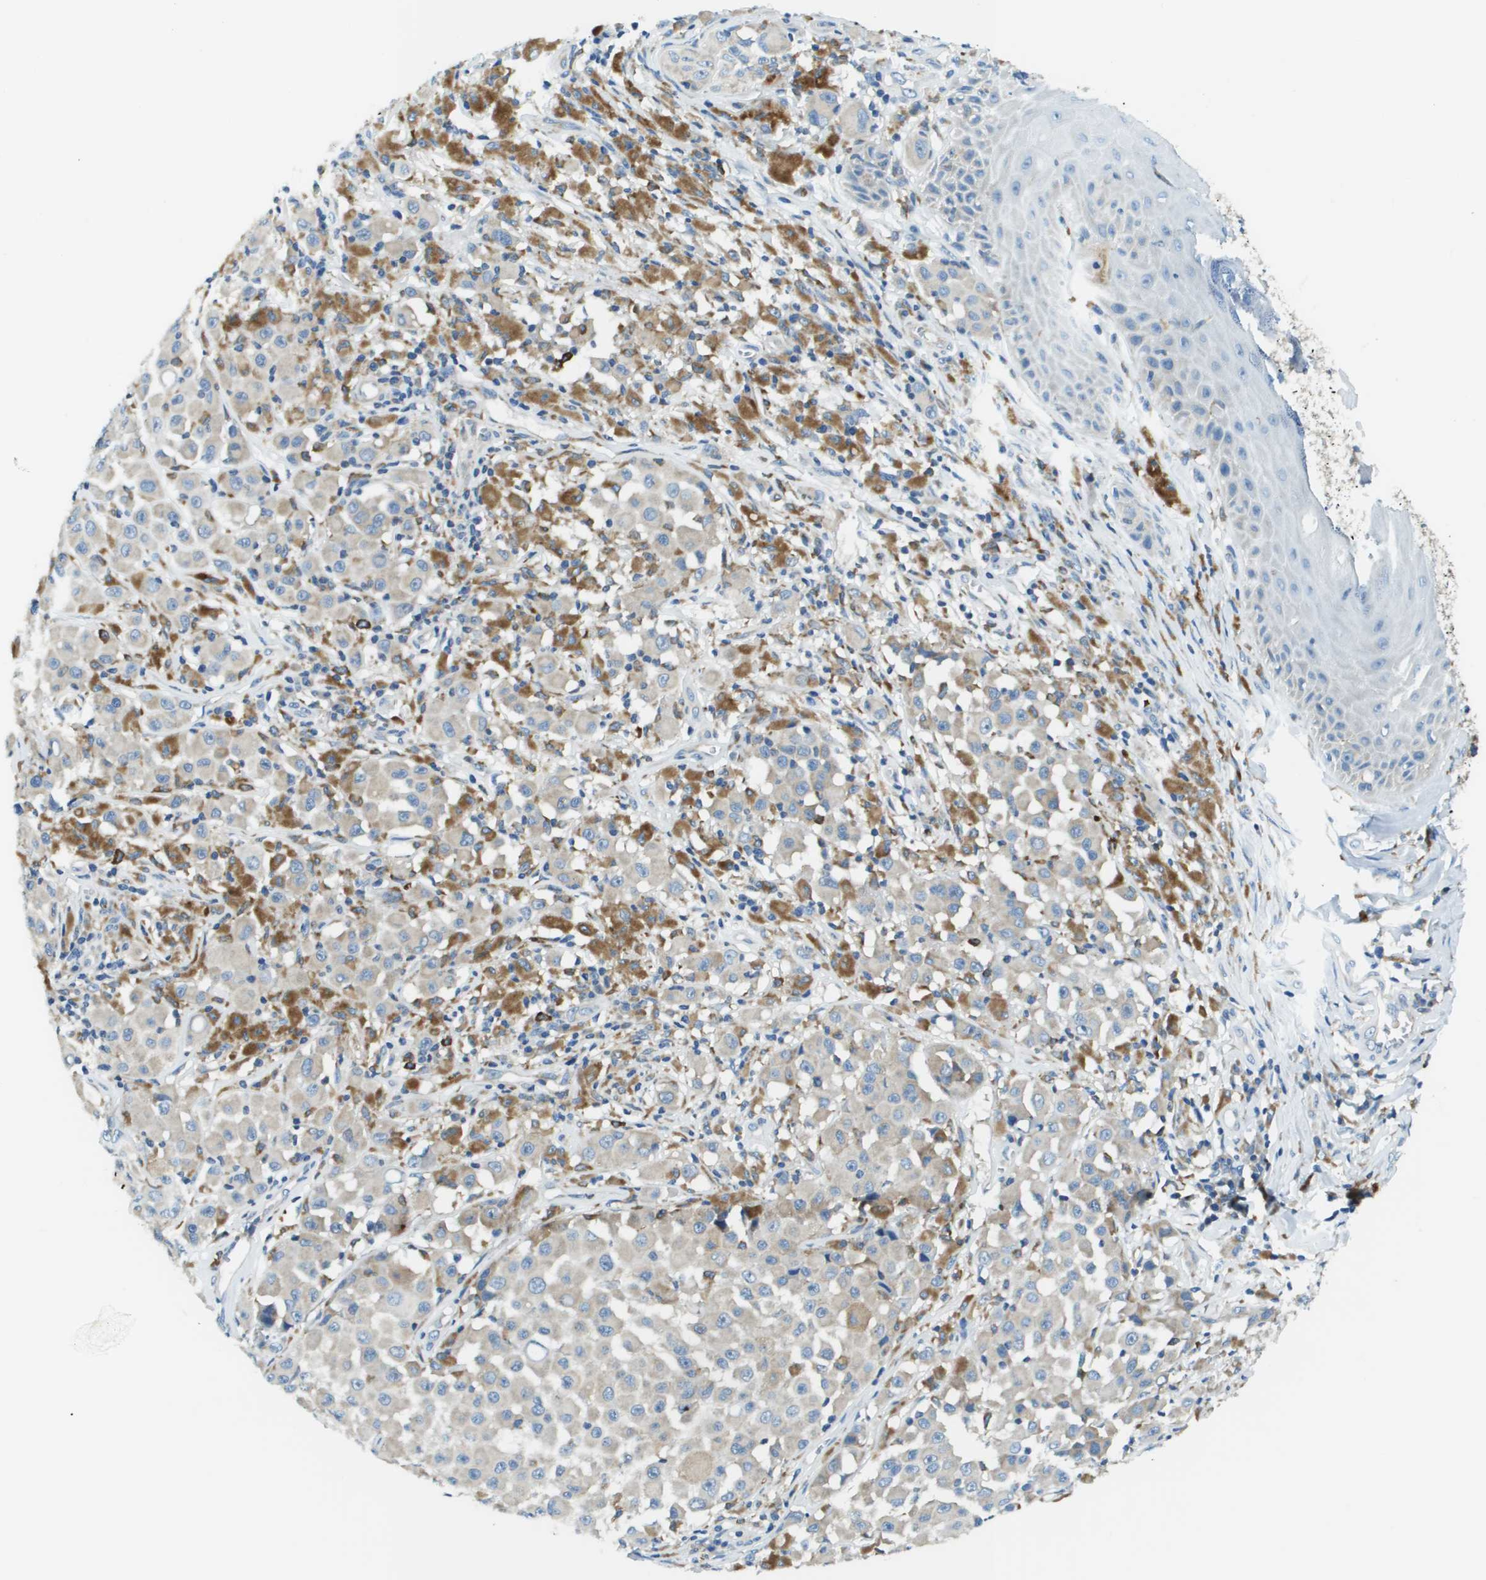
{"staining": {"intensity": "weak", "quantity": "<25%", "location": "cytoplasmic/membranous"}, "tissue": "melanoma", "cell_type": "Tumor cells", "image_type": "cancer", "snomed": [{"axis": "morphology", "description": "Malignant melanoma, NOS"}, {"axis": "topography", "description": "Skin"}], "caption": "An IHC micrograph of melanoma is shown. There is no staining in tumor cells of melanoma.", "gene": "CNPY3", "patient": {"sex": "male", "age": 84}}